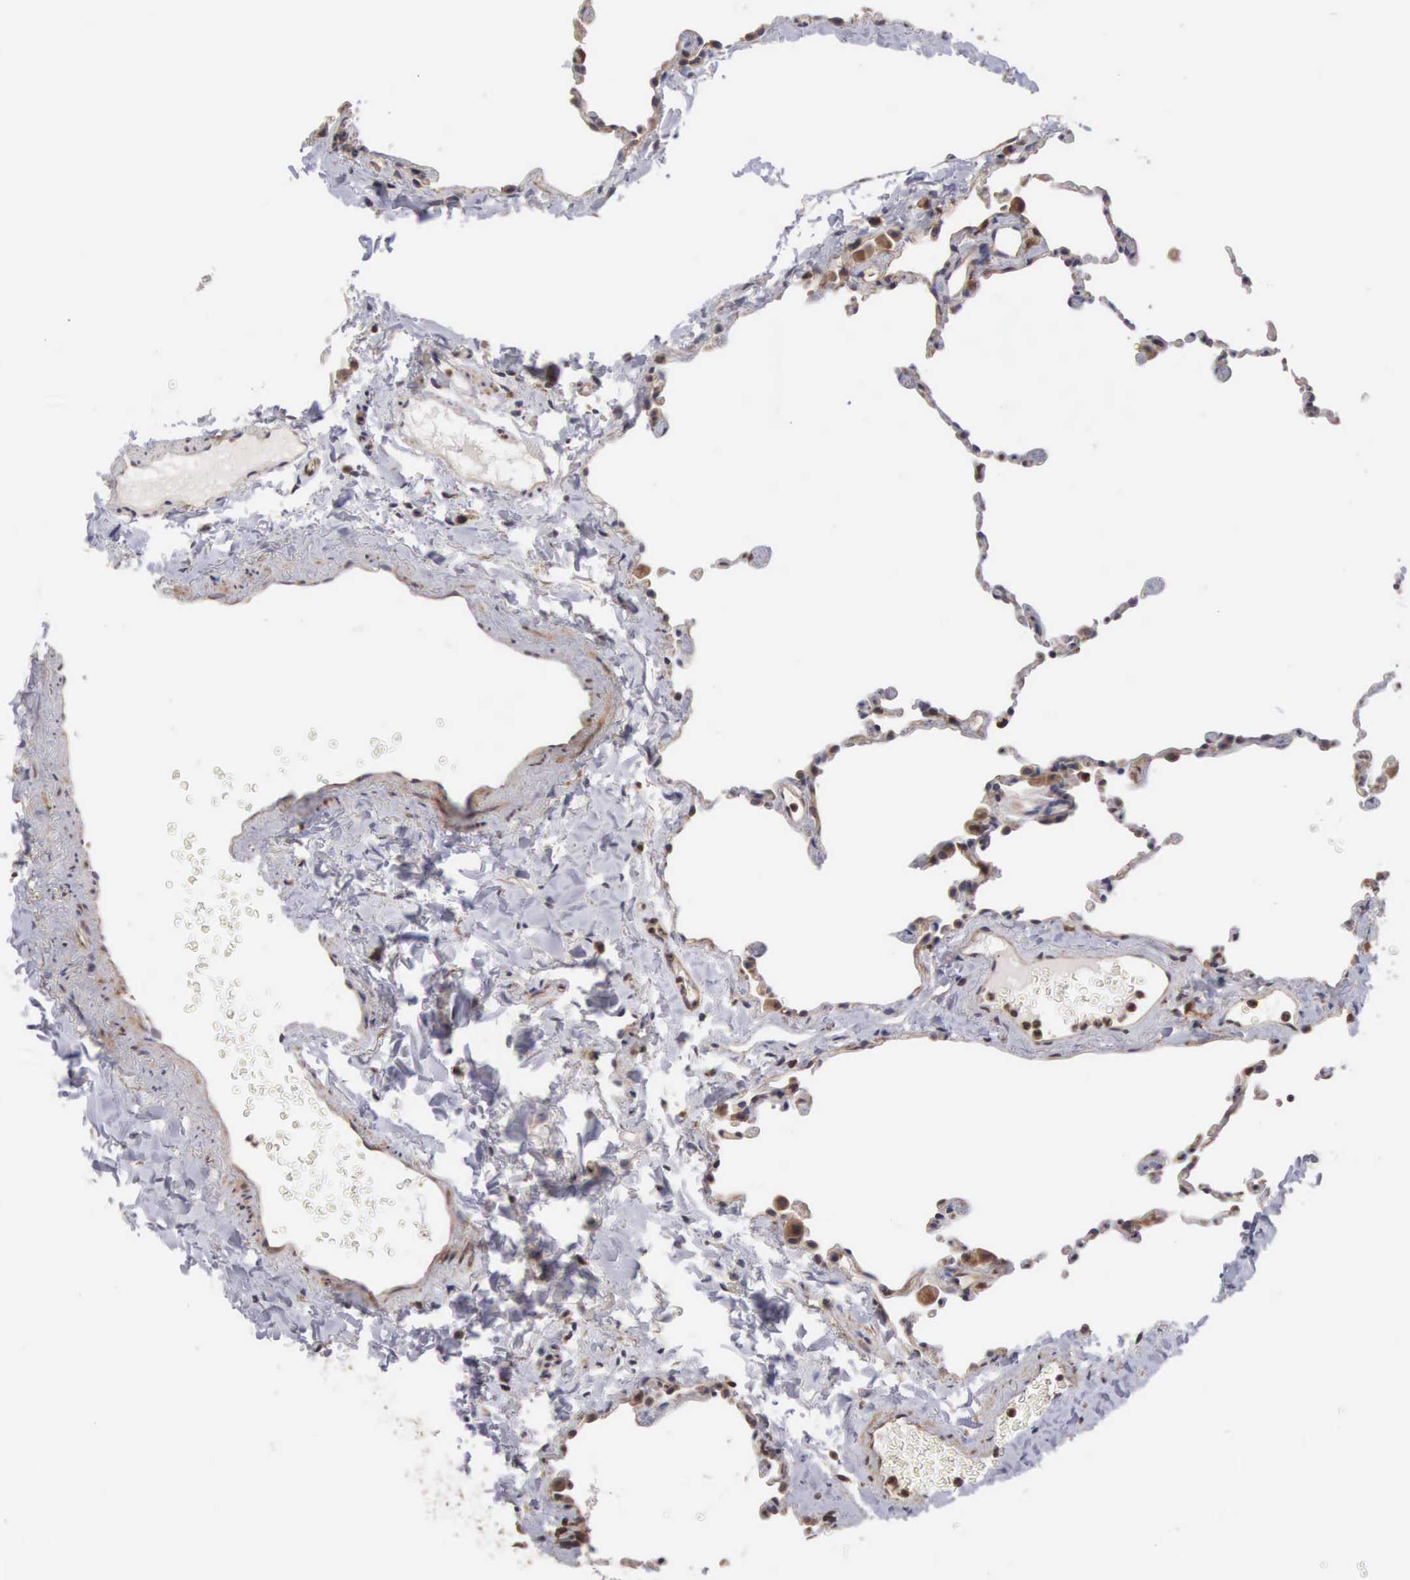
{"staining": {"intensity": "moderate", "quantity": "25%-75%", "location": "cytoplasmic/membranous,nuclear"}, "tissue": "lung", "cell_type": "Alveolar cells", "image_type": "normal", "snomed": [{"axis": "morphology", "description": "Normal tissue, NOS"}, {"axis": "topography", "description": "Lung"}], "caption": "The immunohistochemical stain shows moderate cytoplasmic/membranous,nuclear staining in alveolar cells of normal lung. (Stains: DAB (3,3'-diaminobenzidine) in brown, nuclei in blue, Microscopy: brightfield microscopy at high magnification).", "gene": "DHRS1", "patient": {"sex": "female", "age": 61}}